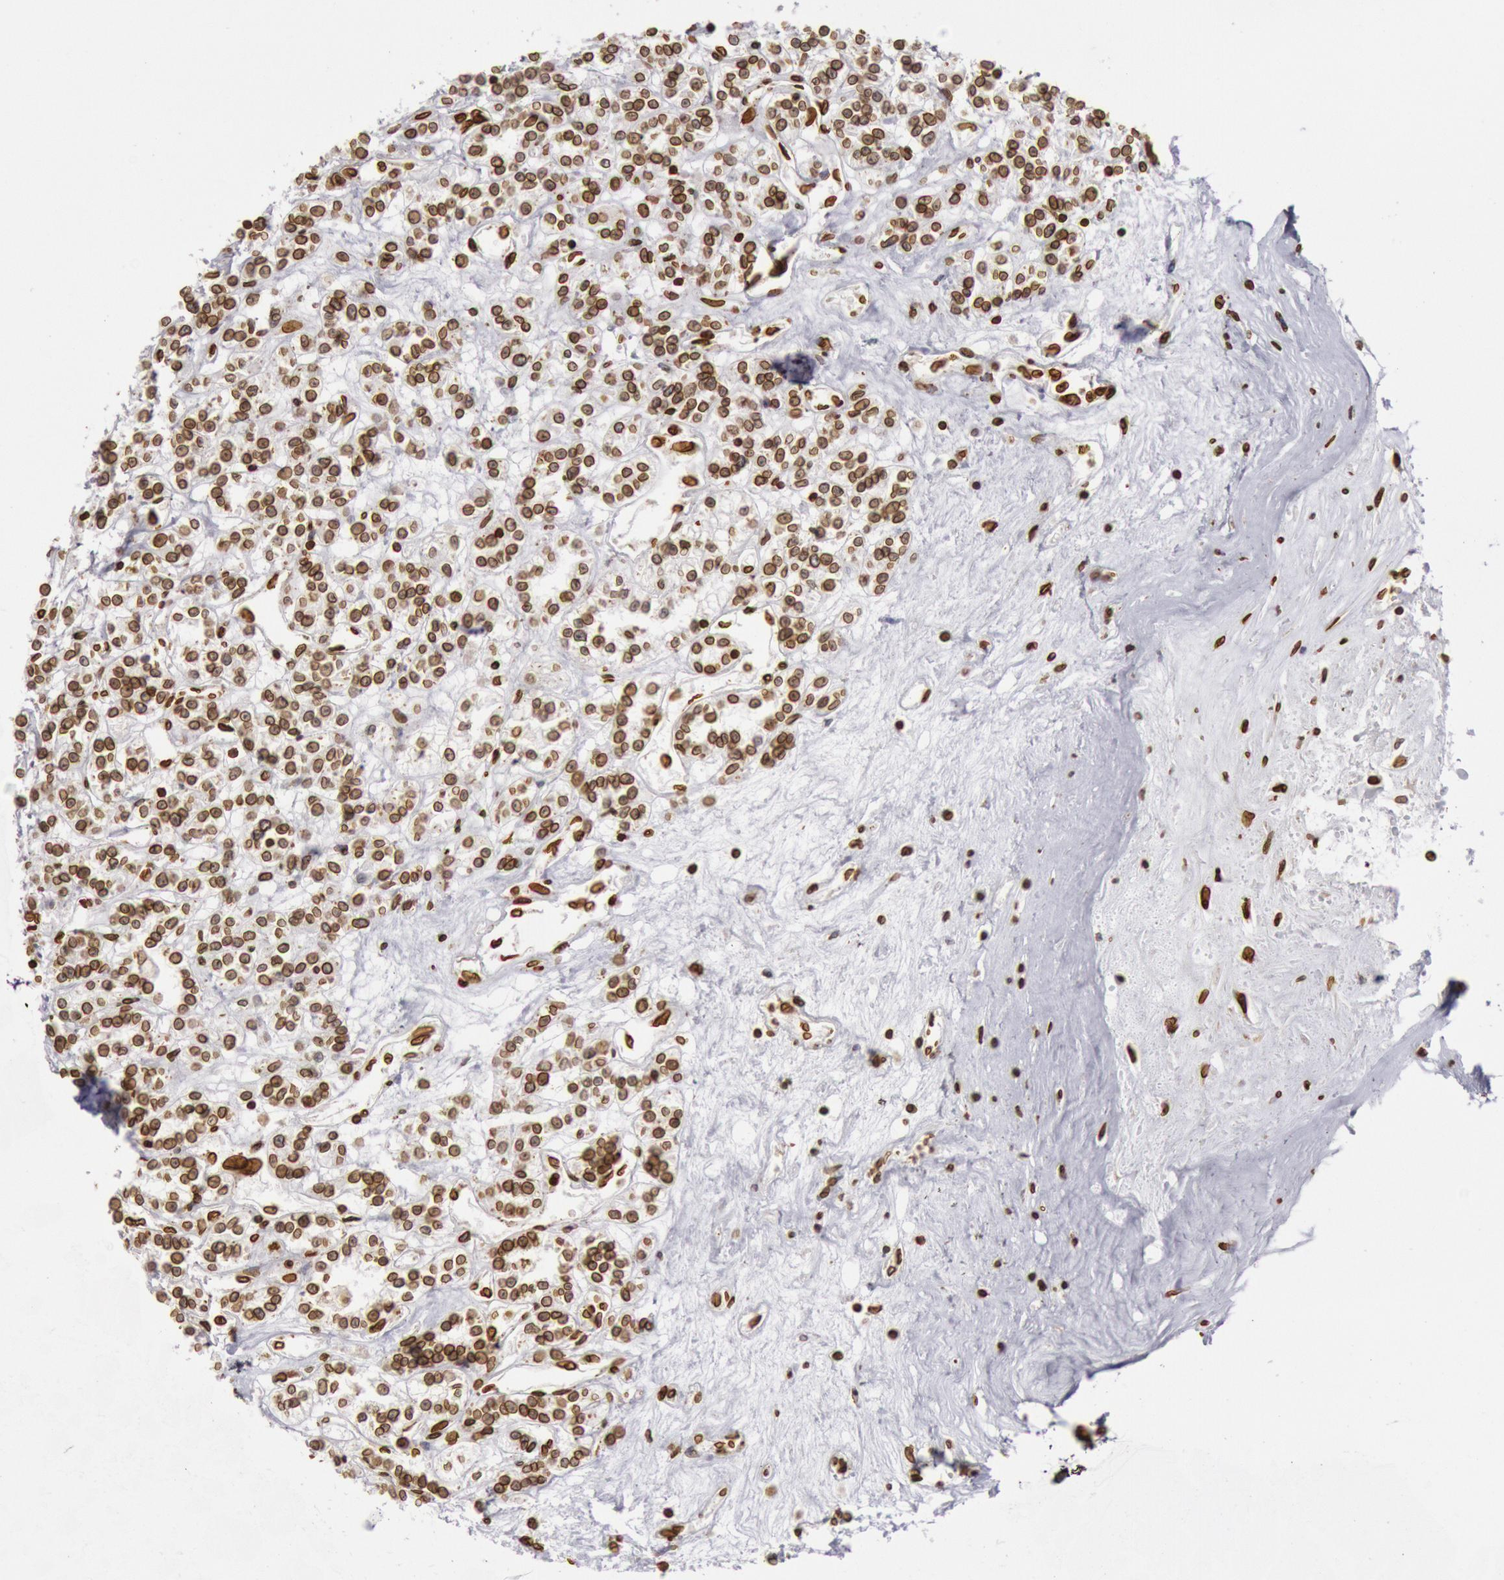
{"staining": {"intensity": "strong", "quantity": ">75%", "location": "cytoplasmic/membranous,nuclear"}, "tissue": "renal cancer", "cell_type": "Tumor cells", "image_type": "cancer", "snomed": [{"axis": "morphology", "description": "Adenocarcinoma, NOS"}, {"axis": "topography", "description": "Kidney"}], "caption": "High-magnification brightfield microscopy of renal cancer stained with DAB (brown) and counterstained with hematoxylin (blue). tumor cells exhibit strong cytoplasmic/membranous and nuclear positivity is appreciated in about>75% of cells.", "gene": "SUN2", "patient": {"sex": "female", "age": 76}}